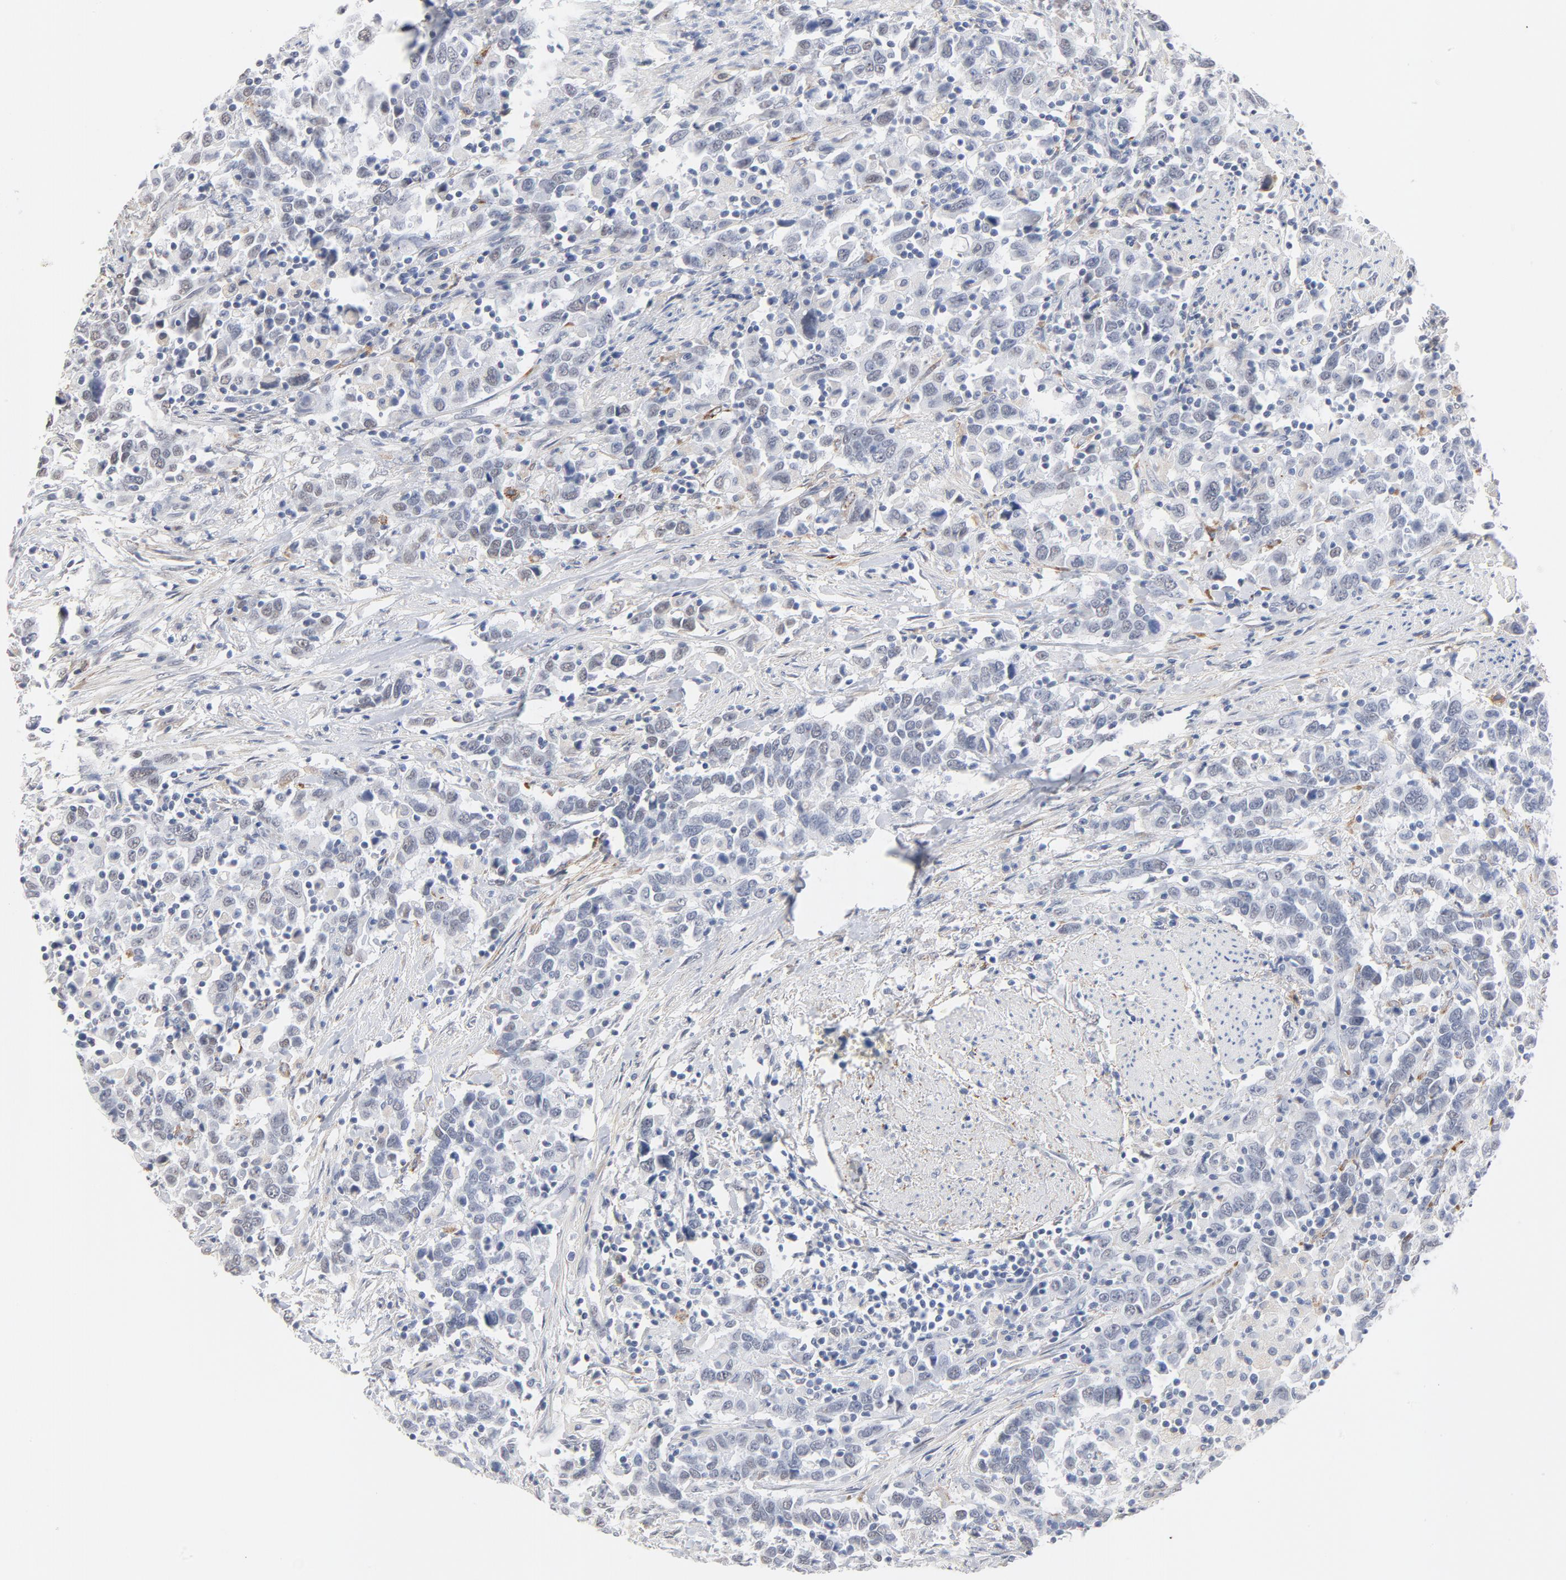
{"staining": {"intensity": "negative", "quantity": "none", "location": "none"}, "tissue": "urothelial cancer", "cell_type": "Tumor cells", "image_type": "cancer", "snomed": [{"axis": "morphology", "description": "Urothelial carcinoma, High grade"}, {"axis": "topography", "description": "Urinary bladder"}], "caption": "Tumor cells are negative for brown protein staining in urothelial cancer. Nuclei are stained in blue.", "gene": "LTBP2", "patient": {"sex": "male", "age": 61}}